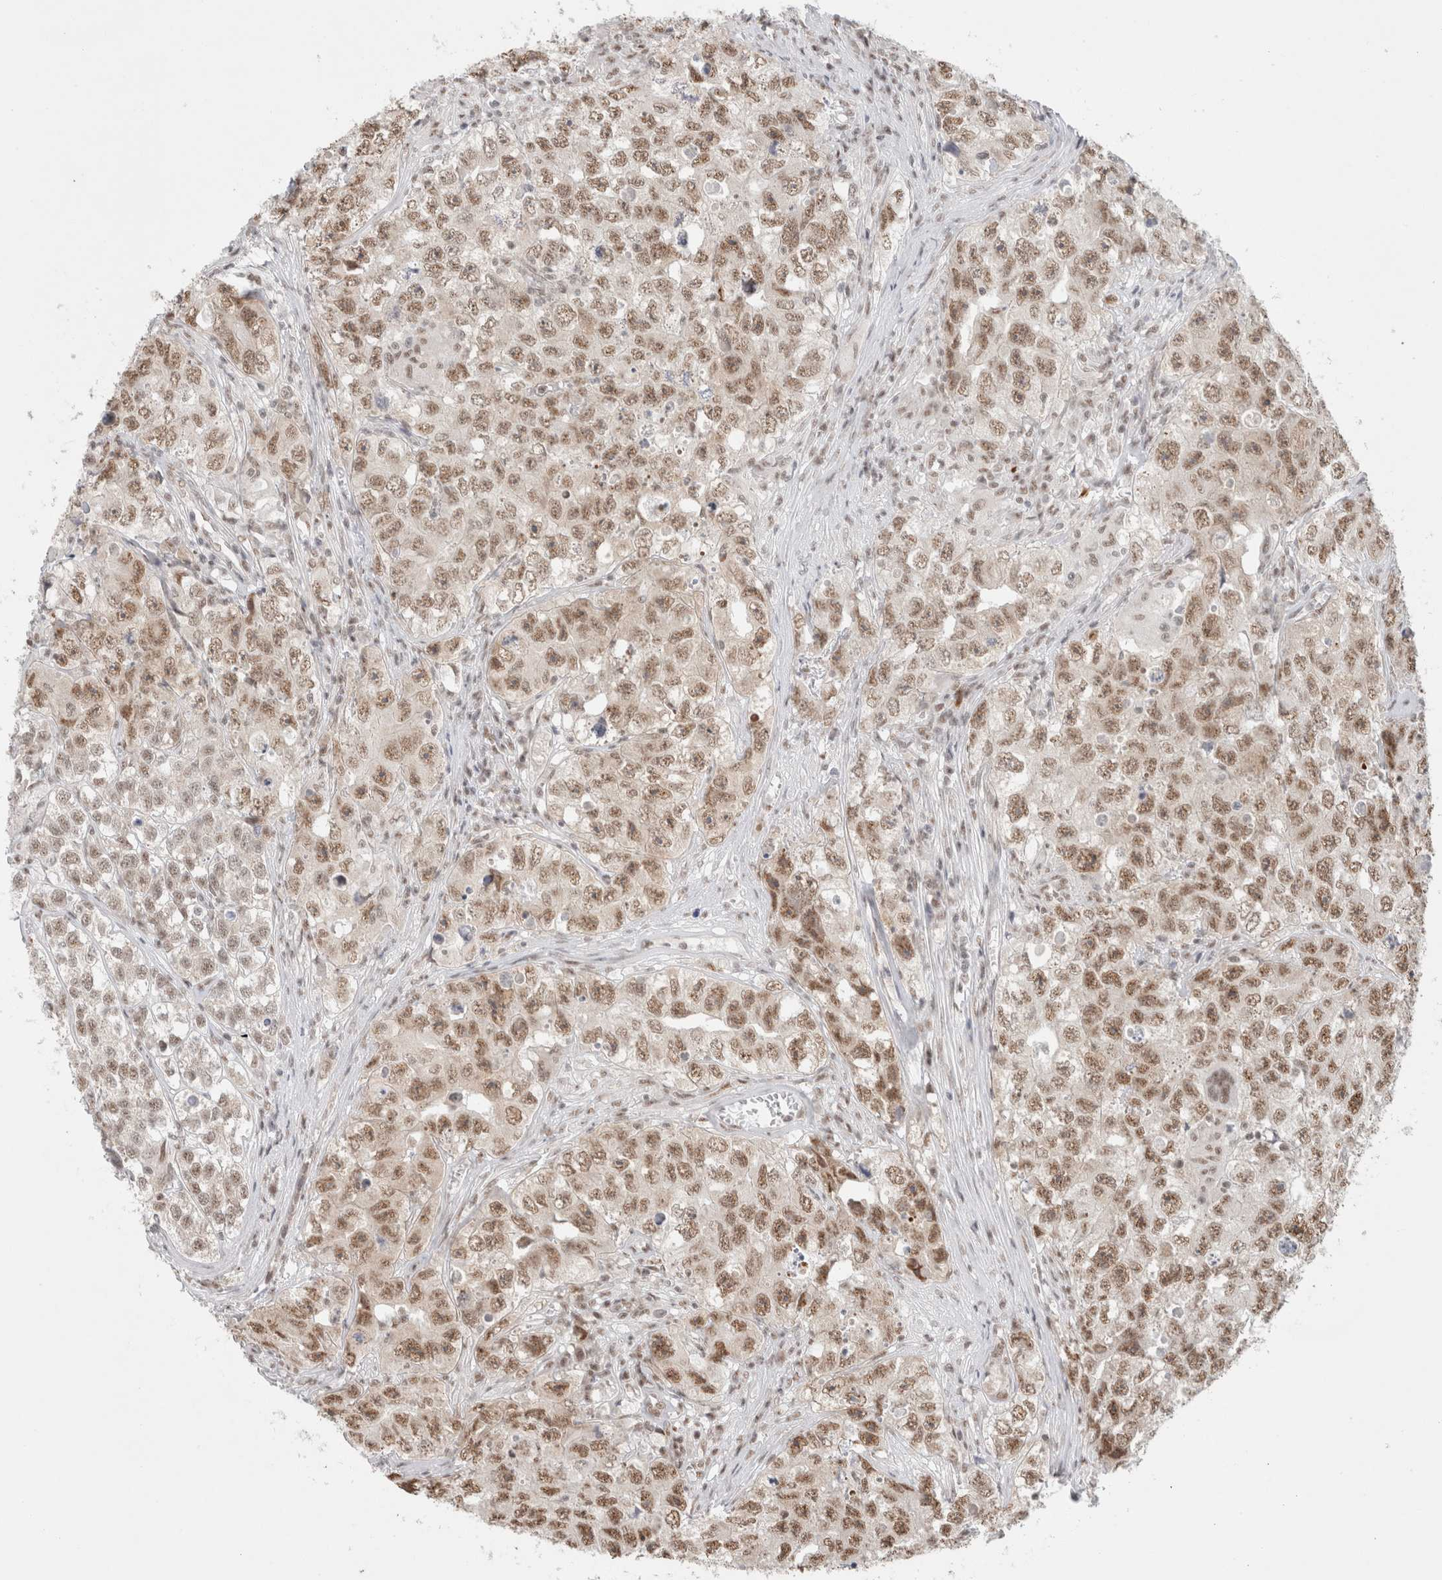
{"staining": {"intensity": "moderate", "quantity": ">75%", "location": "nuclear"}, "tissue": "testis cancer", "cell_type": "Tumor cells", "image_type": "cancer", "snomed": [{"axis": "morphology", "description": "Seminoma, NOS"}, {"axis": "morphology", "description": "Carcinoma, Embryonal, NOS"}, {"axis": "topography", "description": "Testis"}], "caption": "This histopathology image reveals immunohistochemistry staining of testis embryonal carcinoma, with medium moderate nuclear staining in about >75% of tumor cells.", "gene": "TRMT12", "patient": {"sex": "male", "age": 43}}